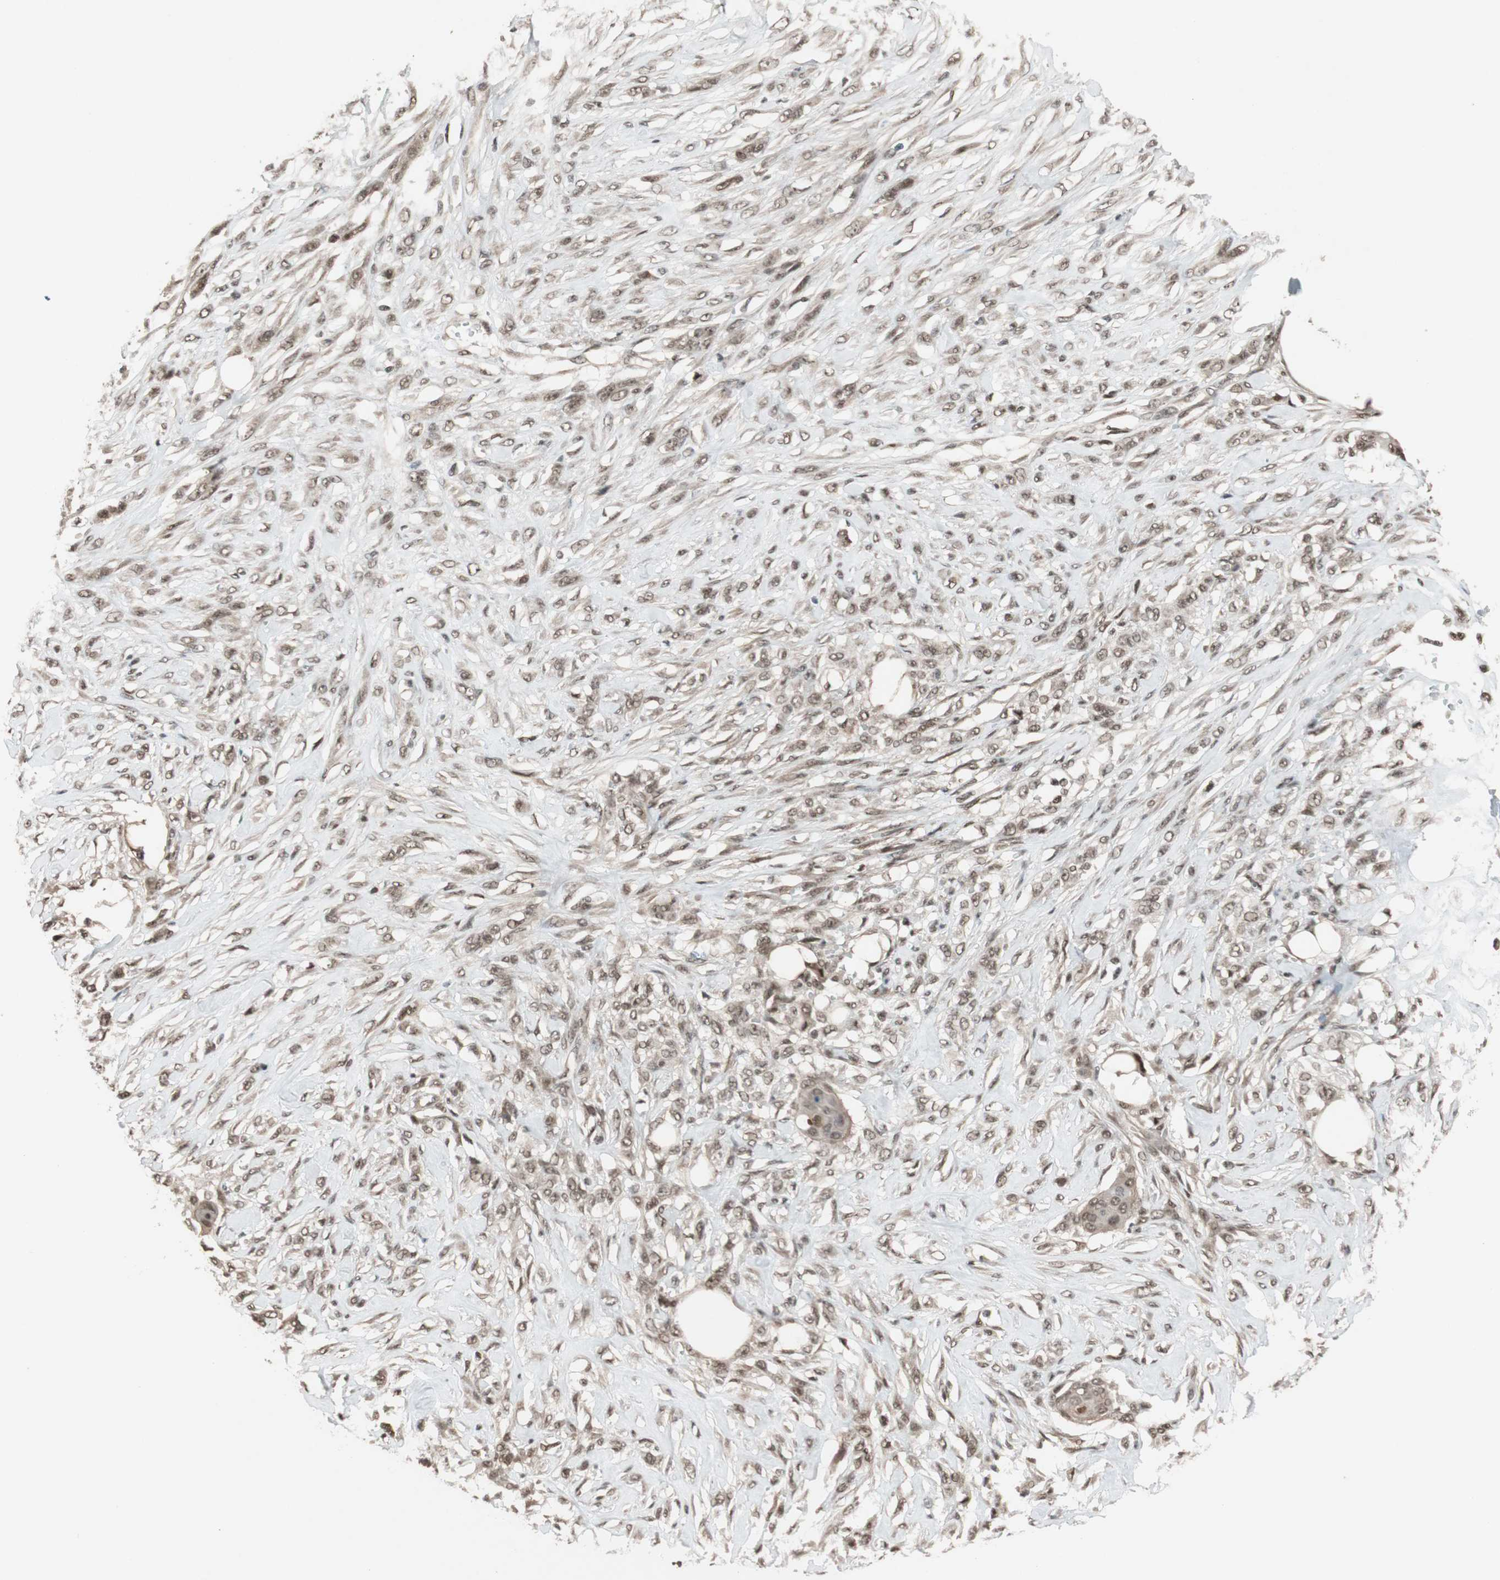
{"staining": {"intensity": "weak", "quantity": ">75%", "location": "cytoplasmic/membranous,nuclear"}, "tissue": "skin cancer", "cell_type": "Tumor cells", "image_type": "cancer", "snomed": [{"axis": "morphology", "description": "Squamous cell carcinoma, NOS"}, {"axis": "topography", "description": "Skin"}], "caption": "Human skin squamous cell carcinoma stained with a protein marker demonstrates weak staining in tumor cells.", "gene": "DRAP1", "patient": {"sex": "female", "age": 59}}